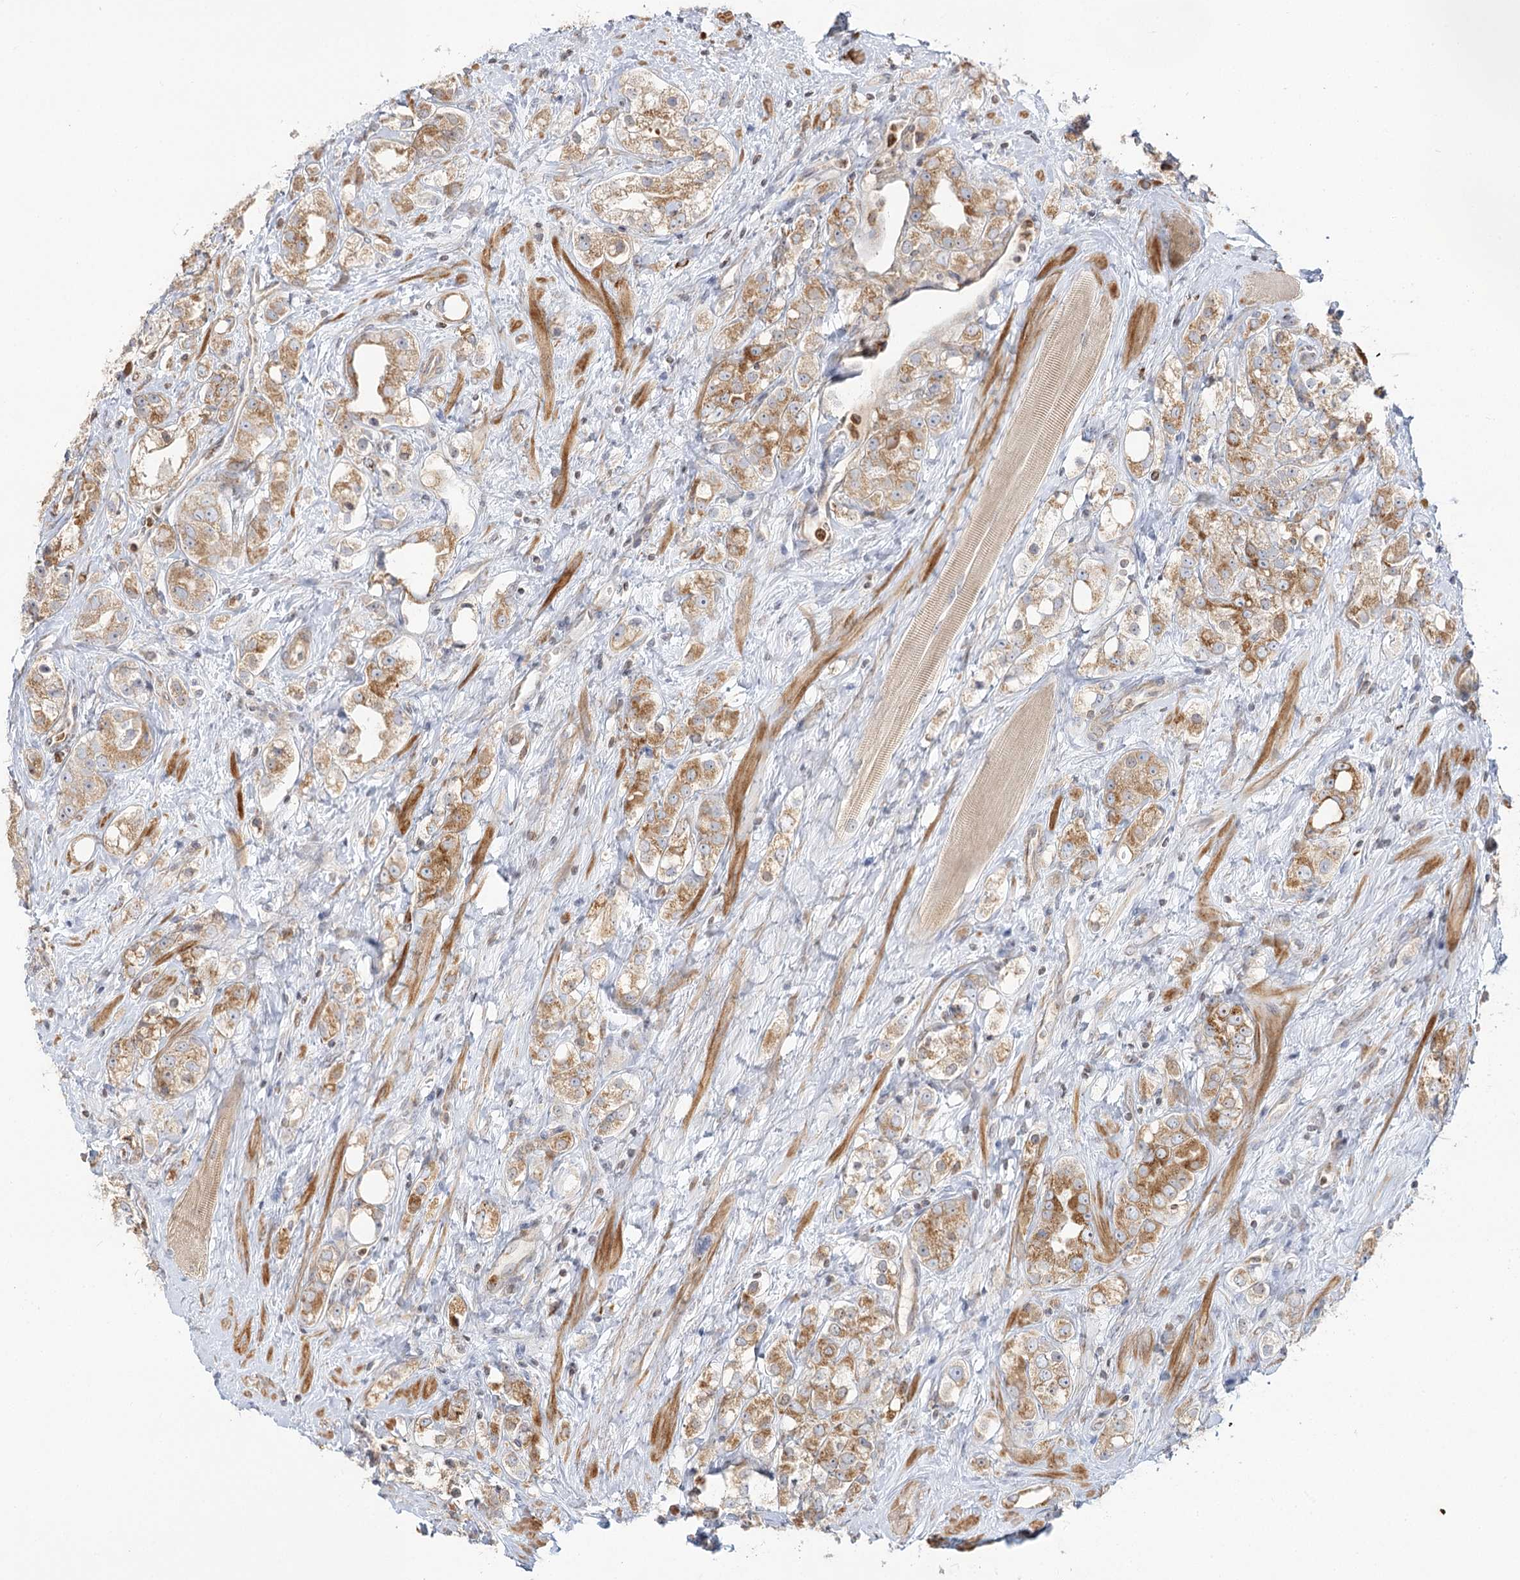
{"staining": {"intensity": "moderate", "quantity": ">75%", "location": "cytoplasmic/membranous"}, "tissue": "prostate cancer", "cell_type": "Tumor cells", "image_type": "cancer", "snomed": [{"axis": "morphology", "description": "Adenocarcinoma, NOS"}, {"axis": "topography", "description": "Prostate"}], "caption": "Protein expression analysis of prostate cancer displays moderate cytoplasmic/membranous staining in approximately >75% of tumor cells. The staining was performed using DAB to visualize the protein expression in brown, while the nuclei were stained in blue with hematoxylin (Magnification: 20x).", "gene": "MTMR3", "patient": {"sex": "male", "age": 79}}